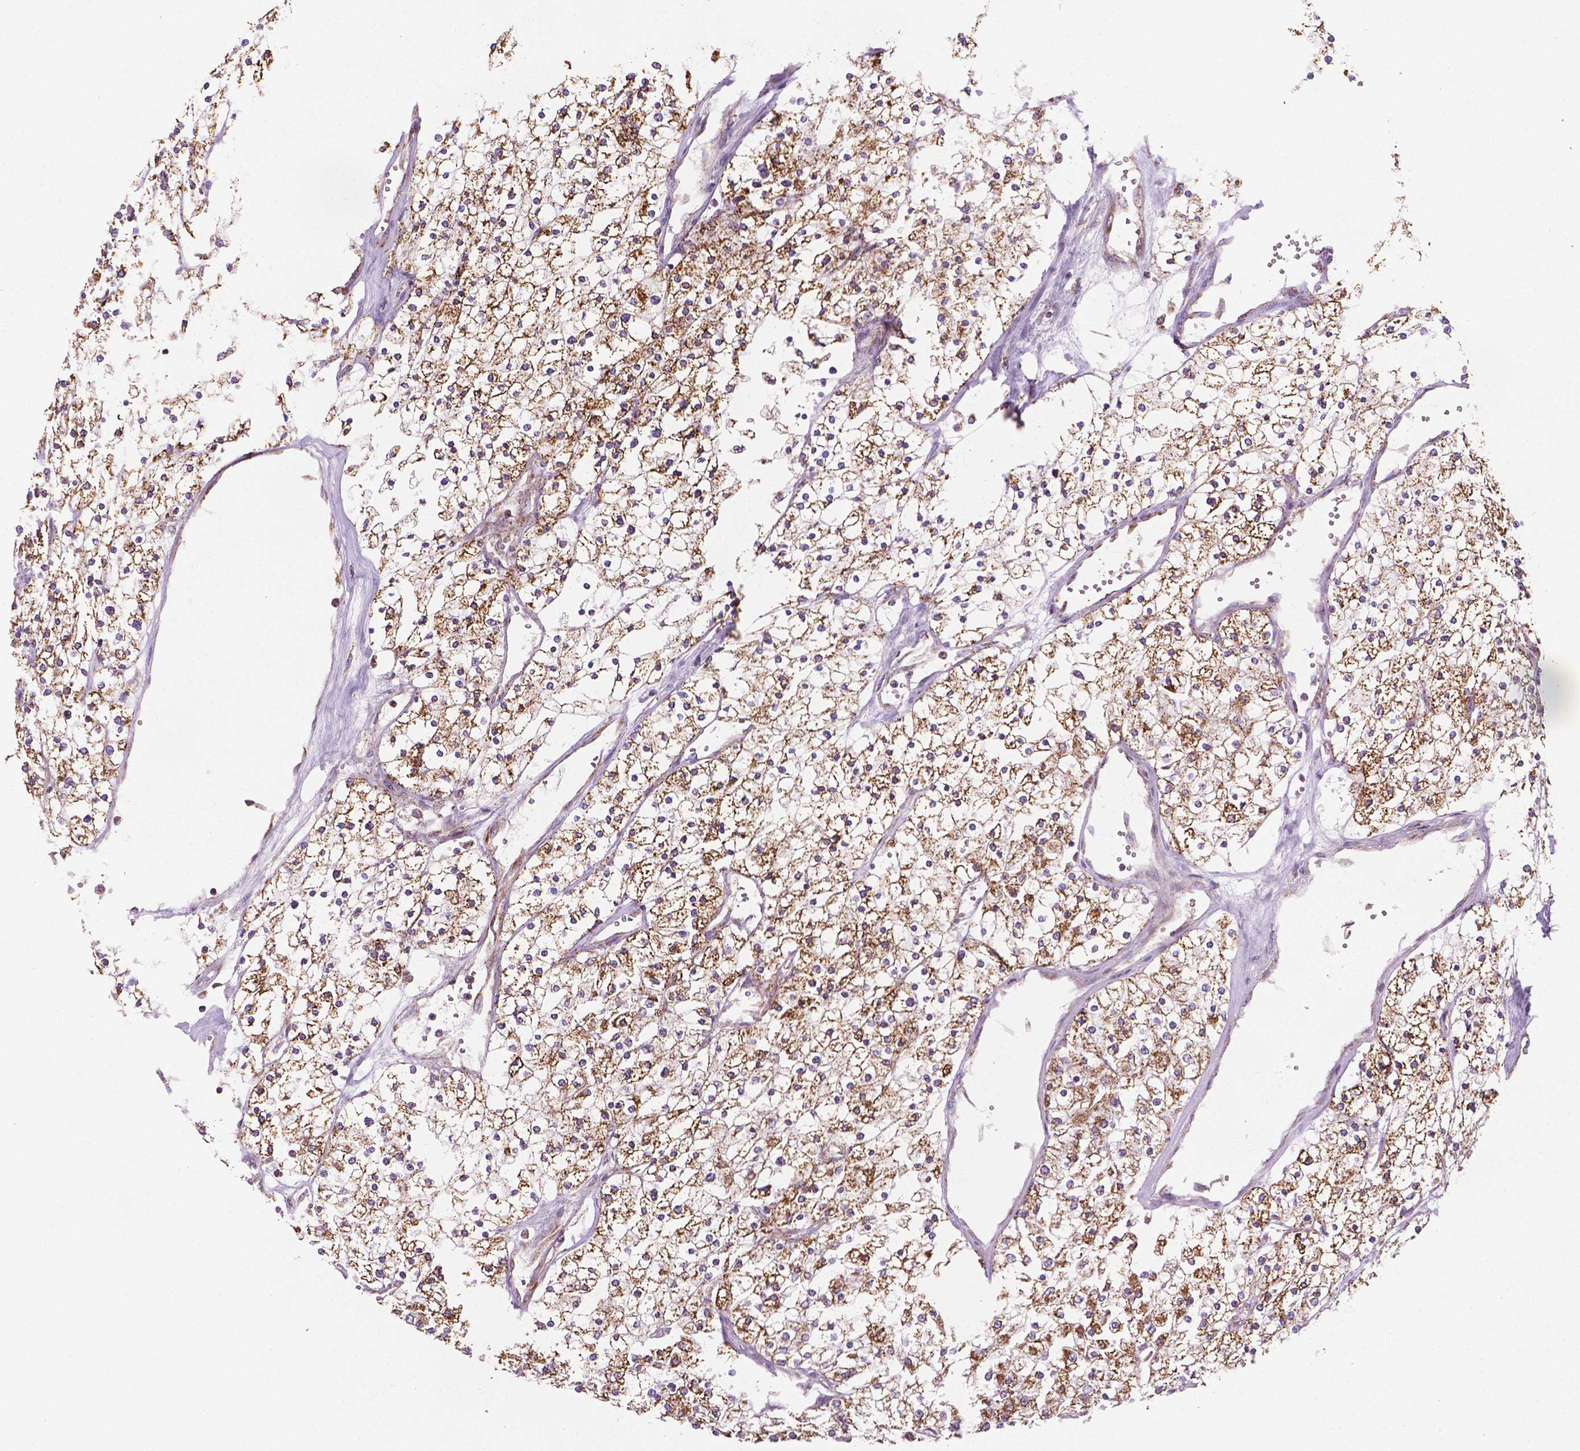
{"staining": {"intensity": "strong", "quantity": ">75%", "location": "cytoplasmic/membranous"}, "tissue": "renal cancer", "cell_type": "Tumor cells", "image_type": "cancer", "snomed": [{"axis": "morphology", "description": "Adenocarcinoma, NOS"}, {"axis": "topography", "description": "Kidney"}], "caption": "A histopathology image showing strong cytoplasmic/membranous staining in approximately >75% of tumor cells in renal cancer, as visualized by brown immunohistochemical staining.", "gene": "PIBF1", "patient": {"sex": "male", "age": 80}}